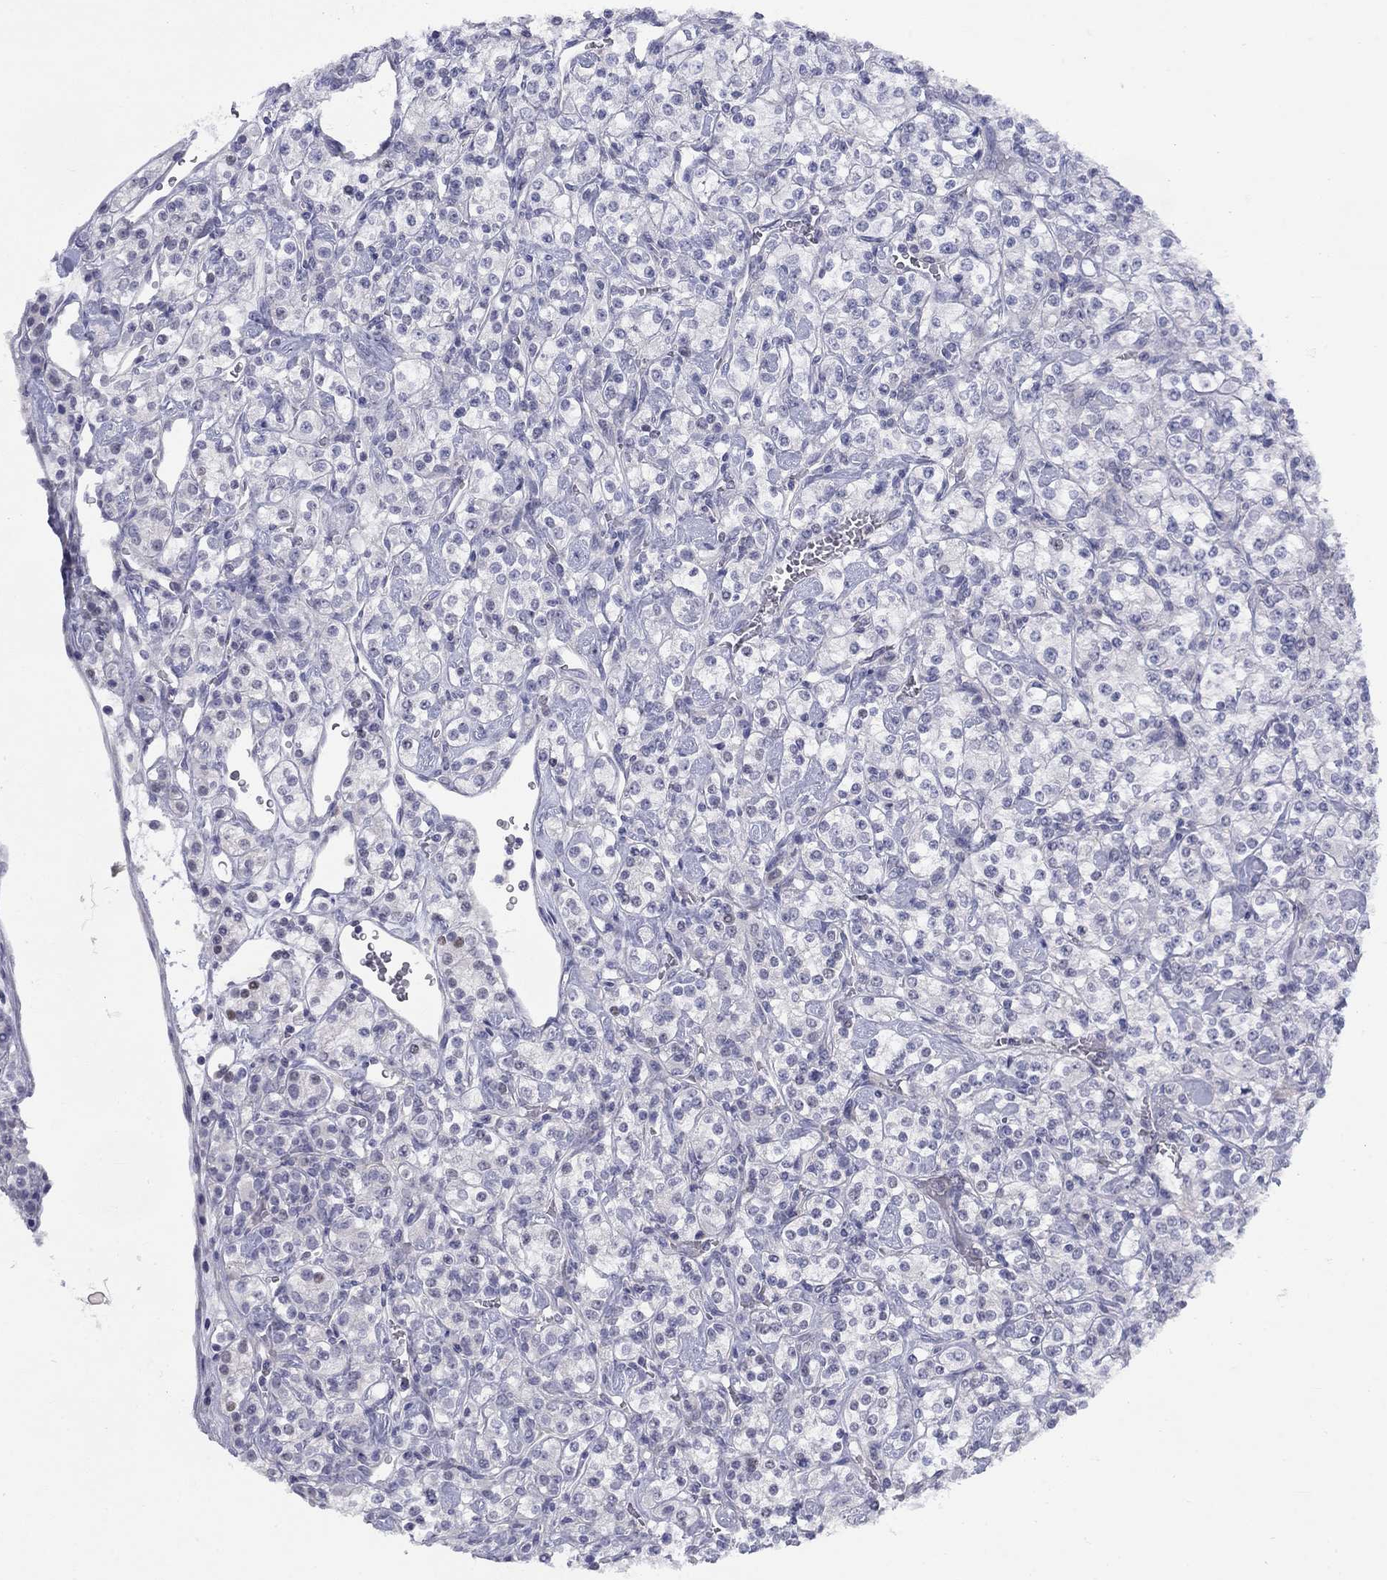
{"staining": {"intensity": "negative", "quantity": "none", "location": "none"}, "tissue": "renal cancer", "cell_type": "Tumor cells", "image_type": "cancer", "snomed": [{"axis": "morphology", "description": "Adenocarcinoma, NOS"}, {"axis": "topography", "description": "Kidney"}], "caption": "The micrograph shows no staining of tumor cells in renal cancer (adenocarcinoma).", "gene": "CACNA1A", "patient": {"sex": "male", "age": 77}}